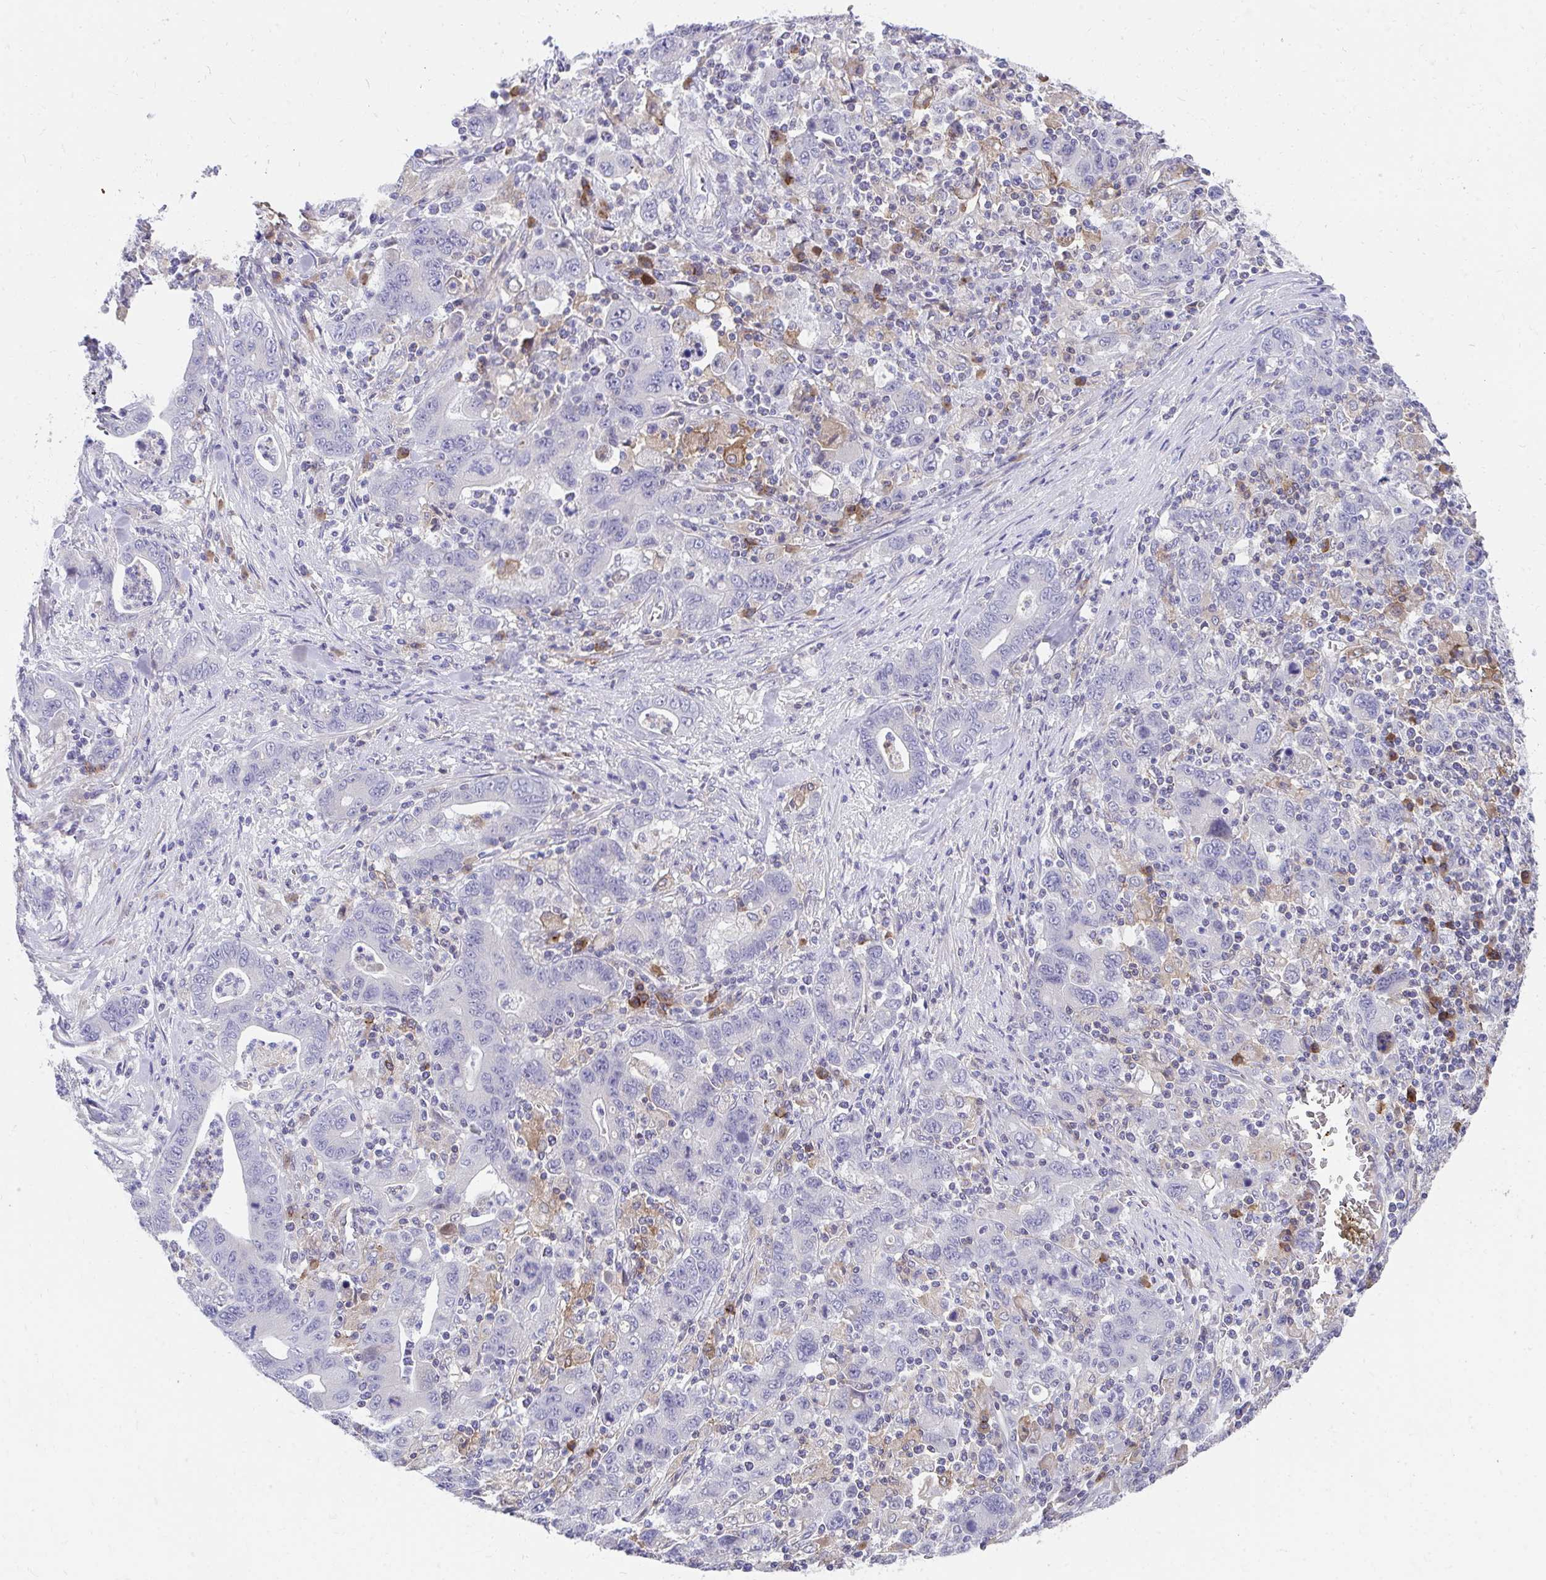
{"staining": {"intensity": "negative", "quantity": "none", "location": "none"}, "tissue": "stomach cancer", "cell_type": "Tumor cells", "image_type": "cancer", "snomed": [{"axis": "morphology", "description": "Adenocarcinoma, NOS"}, {"axis": "topography", "description": "Stomach, upper"}], "caption": "An image of adenocarcinoma (stomach) stained for a protein displays no brown staining in tumor cells.", "gene": "SLAMF7", "patient": {"sex": "male", "age": 69}}